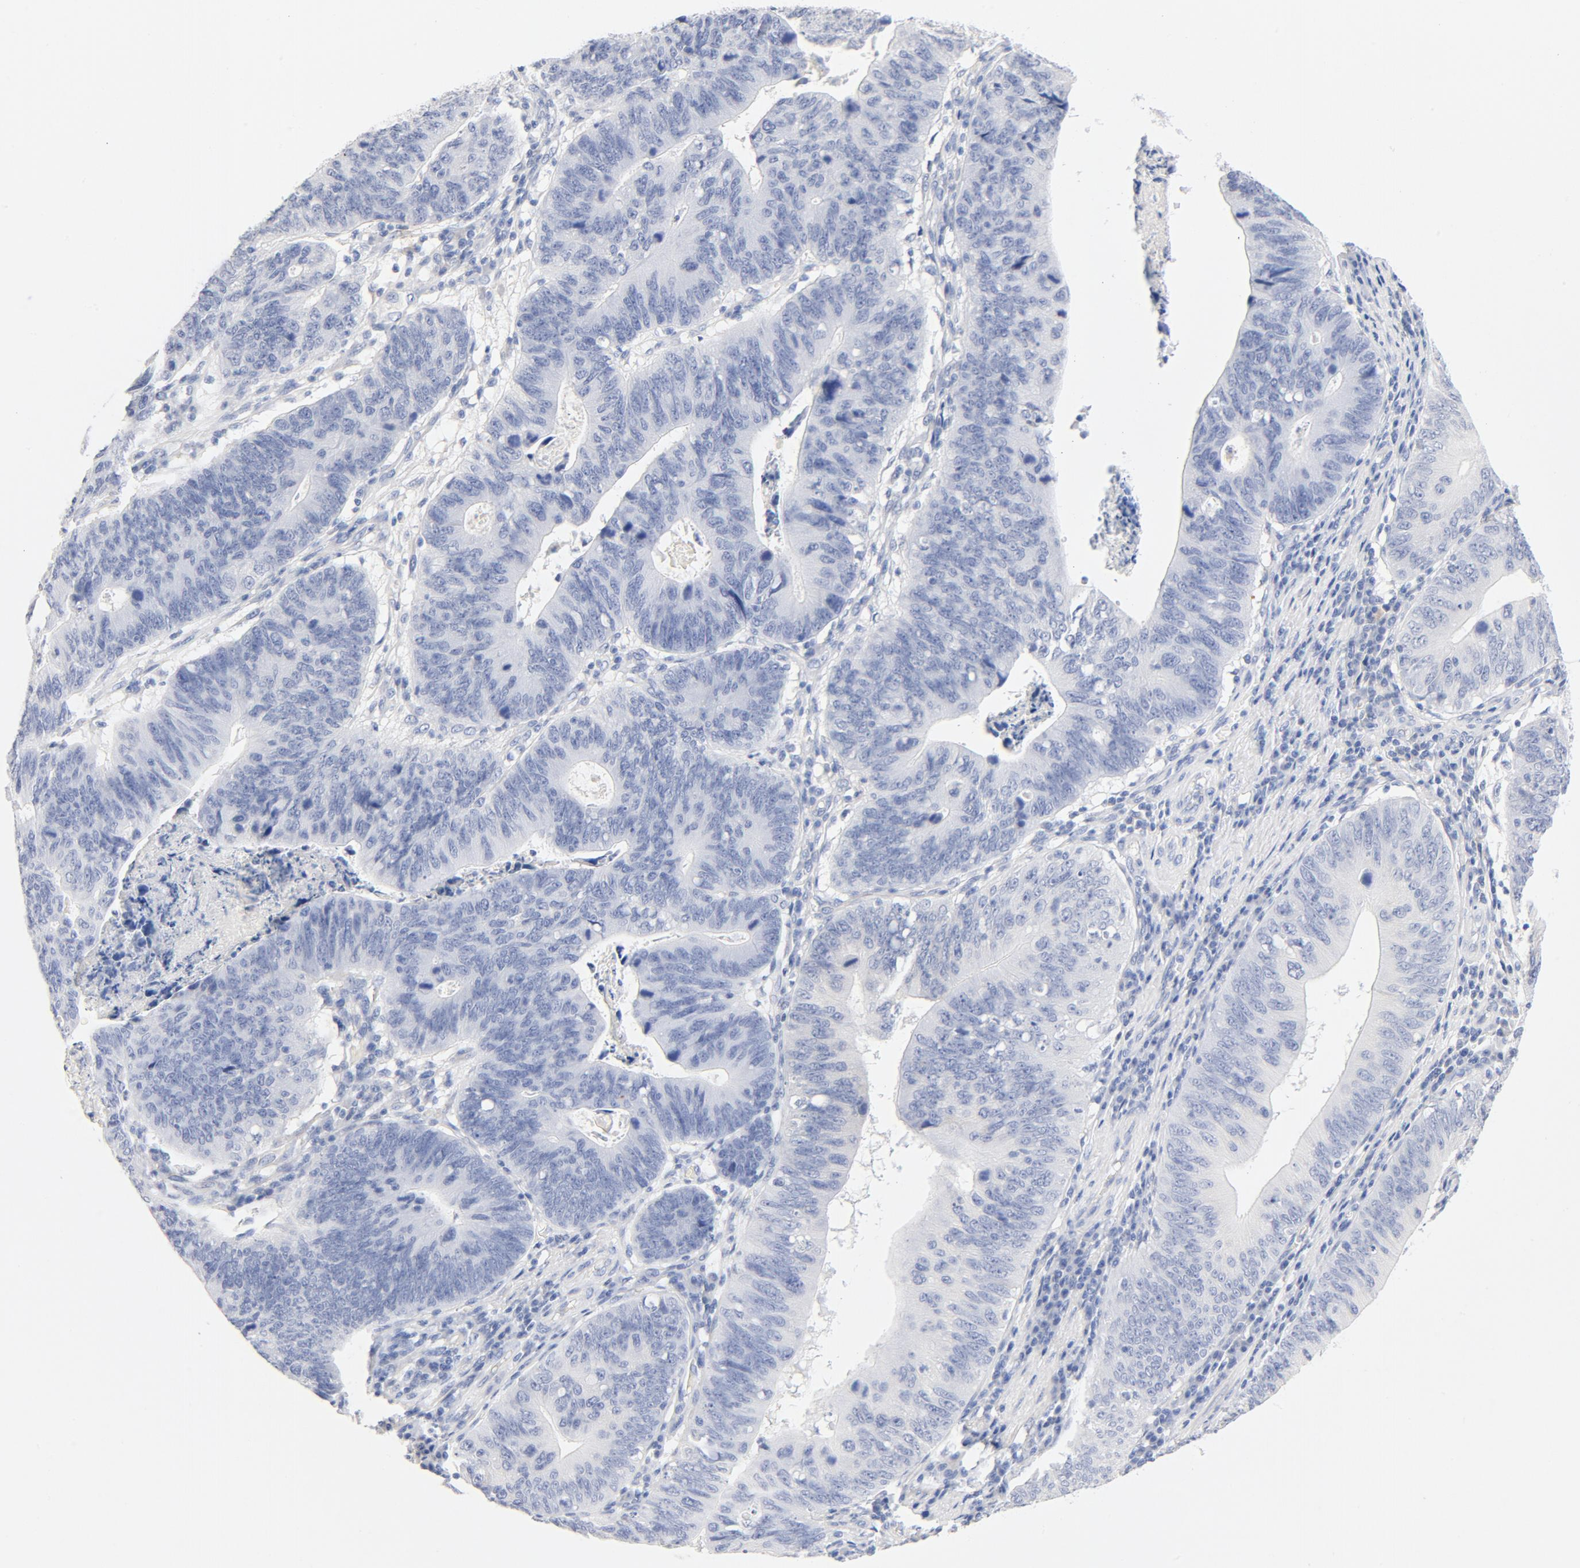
{"staining": {"intensity": "negative", "quantity": "none", "location": "none"}, "tissue": "stomach cancer", "cell_type": "Tumor cells", "image_type": "cancer", "snomed": [{"axis": "morphology", "description": "Adenocarcinoma, NOS"}, {"axis": "topography", "description": "Stomach"}], "caption": "Image shows no protein expression in tumor cells of adenocarcinoma (stomach) tissue. Nuclei are stained in blue.", "gene": "HOMER1", "patient": {"sex": "male", "age": 59}}